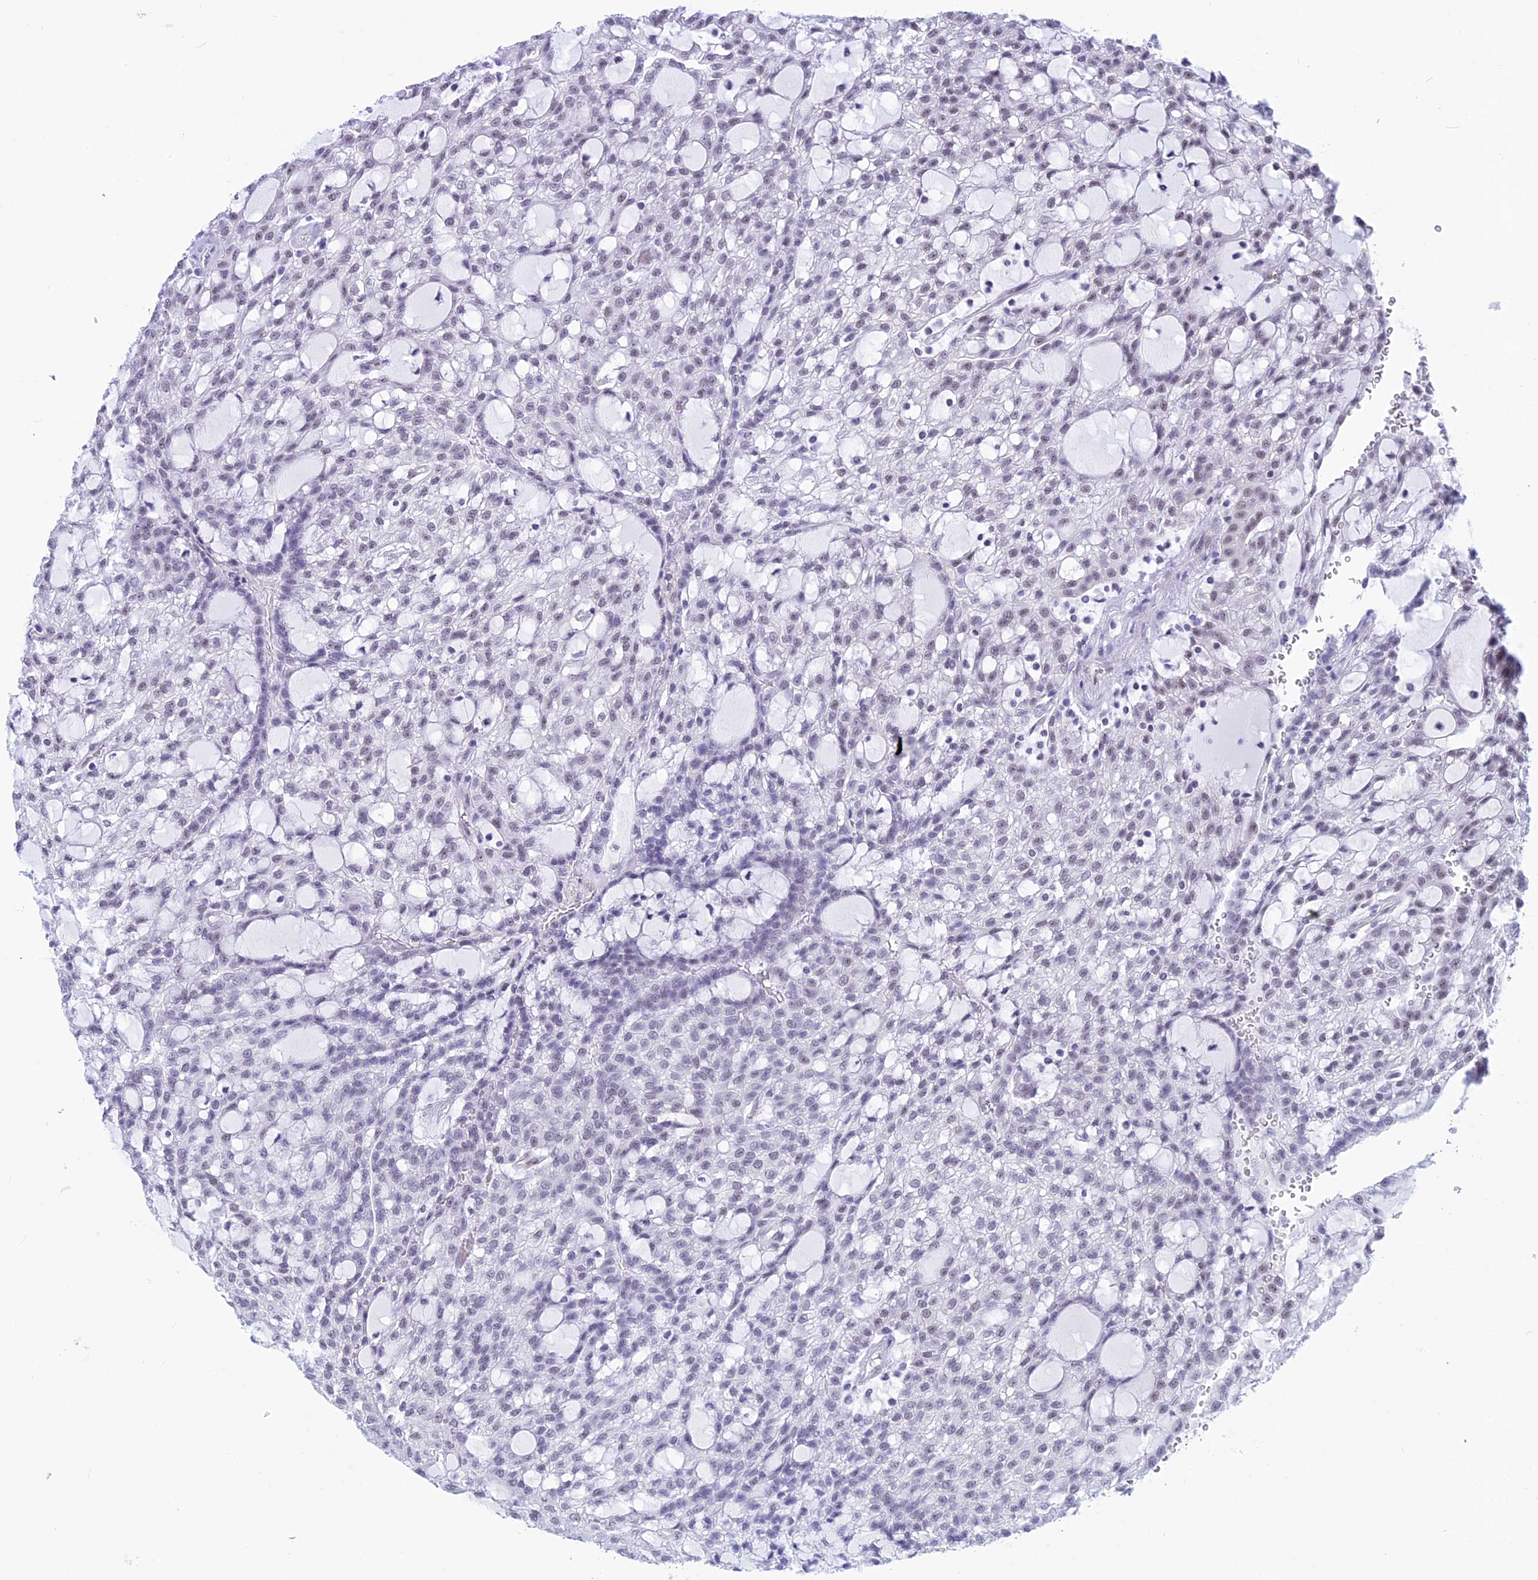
{"staining": {"intensity": "moderate", "quantity": "<25%", "location": "nuclear"}, "tissue": "renal cancer", "cell_type": "Tumor cells", "image_type": "cancer", "snomed": [{"axis": "morphology", "description": "Adenocarcinoma, NOS"}, {"axis": "topography", "description": "Kidney"}], "caption": "DAB immunohistochemical staining of human renal adenocarcinoma exhibits moderate nuclear protein staining in approximately <25% of tumor cells.", "gene": "SRSF5", "patient": {"sex": "male", "age": 63}}